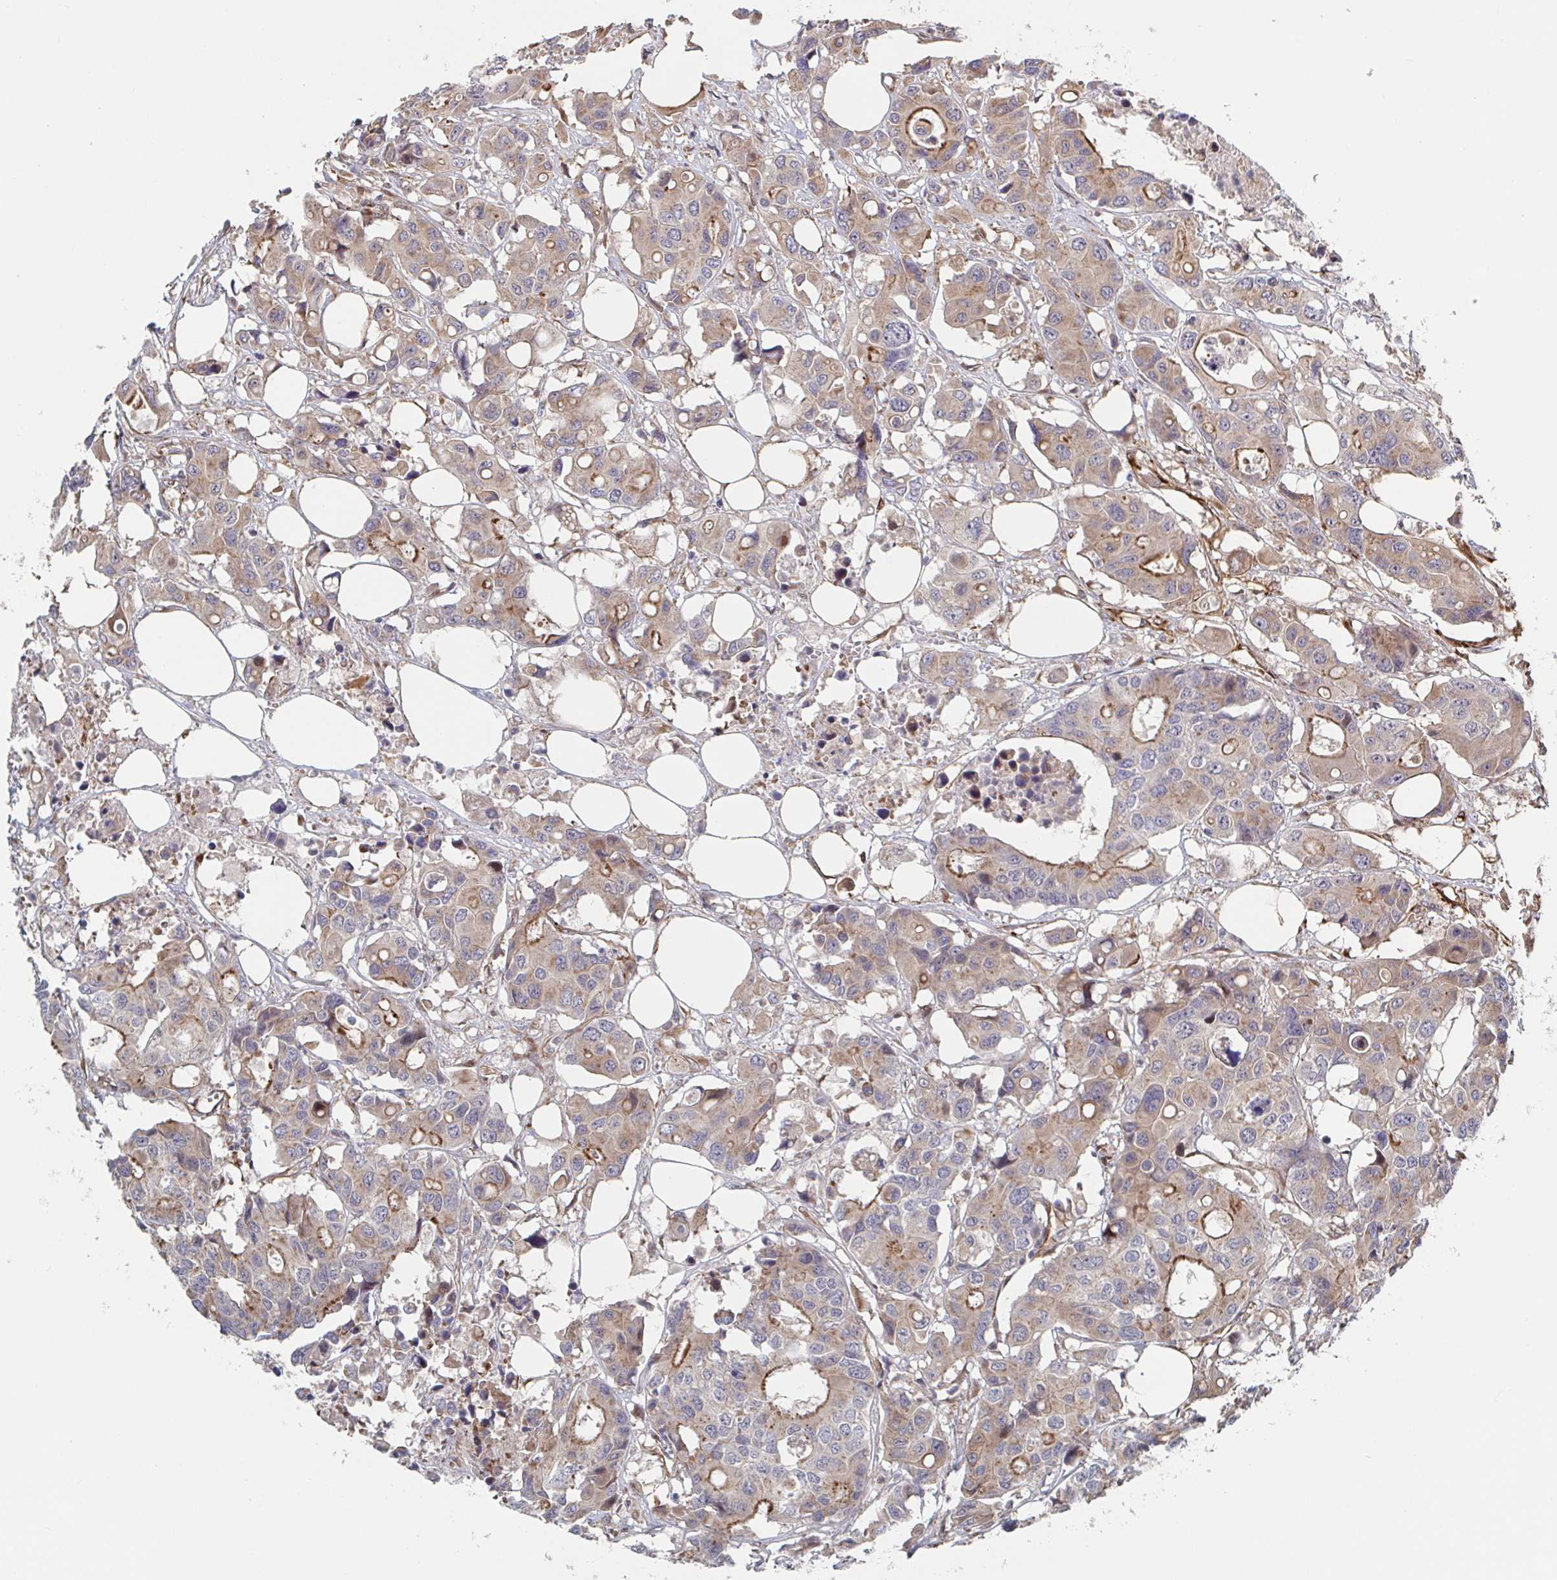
{"staining": {"intensity": "weak", "quantity": ">75%", "location": "cytoplasmic/membranous"}, "tissue": "colorectal cancer", "cell_type": "Tumor cells", "image_type": "cancer", "snomed": [{"axis": "morphology", "description": "Adenocarcinoma, NOS"}, {"axis": "topography", "description": "Colon"}], "caption": "A high-resolution micrograph shows immunohistochemistry (IHC) staining of colorectal cancer, which displays weak cytoplasmic/membranous positivity in approximately >75% of tumor cells.", "gene": "DVL3", "patient": {"sex": "male", "age": 77}}